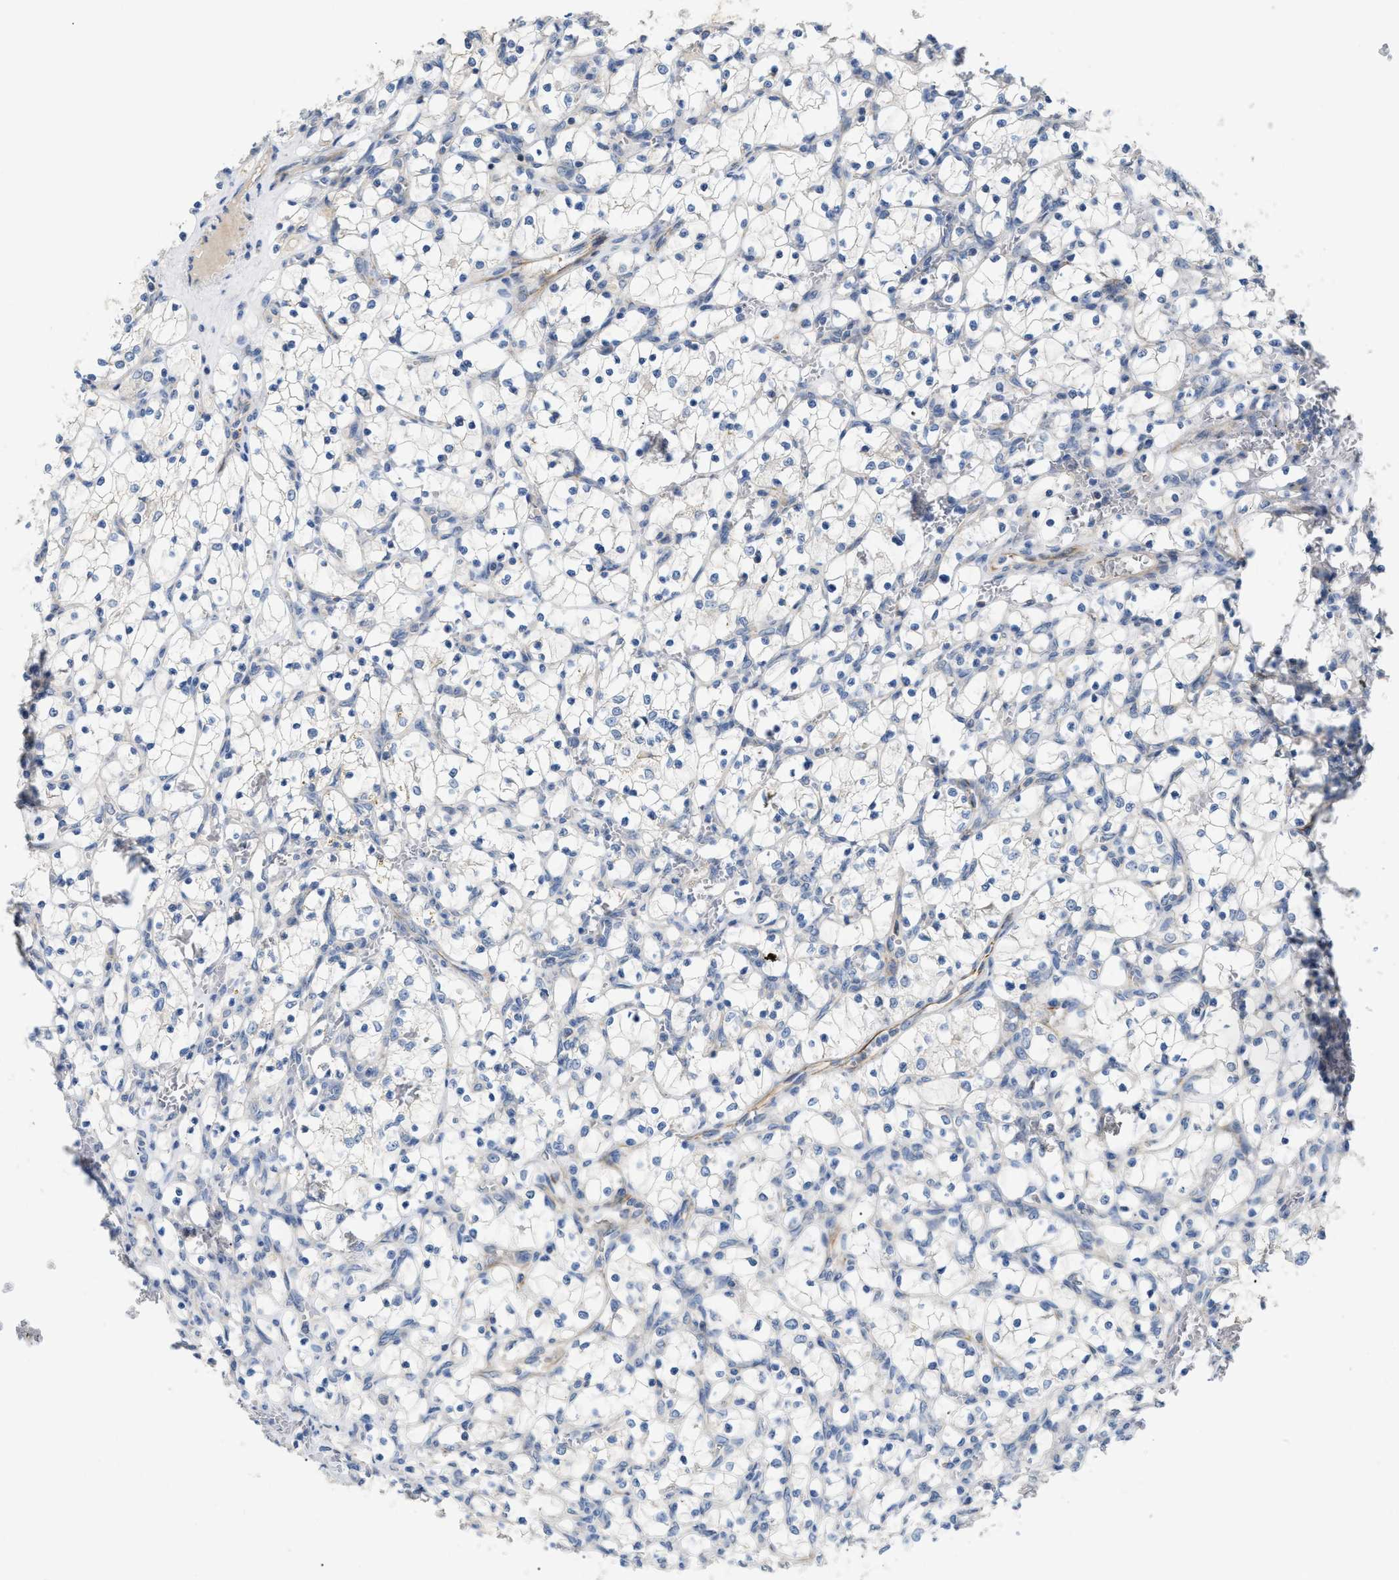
{"staining": {"intensity": "negative", "quantity": "none", "location": "none"}, "tissue": "renal cancer", "cell_type": "Tumor cells", "image_type": "cancer", "snomed": [{"axis": "morphology", "description": "Adenocarcinoma, NOS"}, {"axis": "topography", "description": "Kidney"}], "caption": "A photomicrograph of human renal cancer is negative for staining in tumor cells.", "gene": "DHX58", "patient": {"sex": "female", "age": 69}}